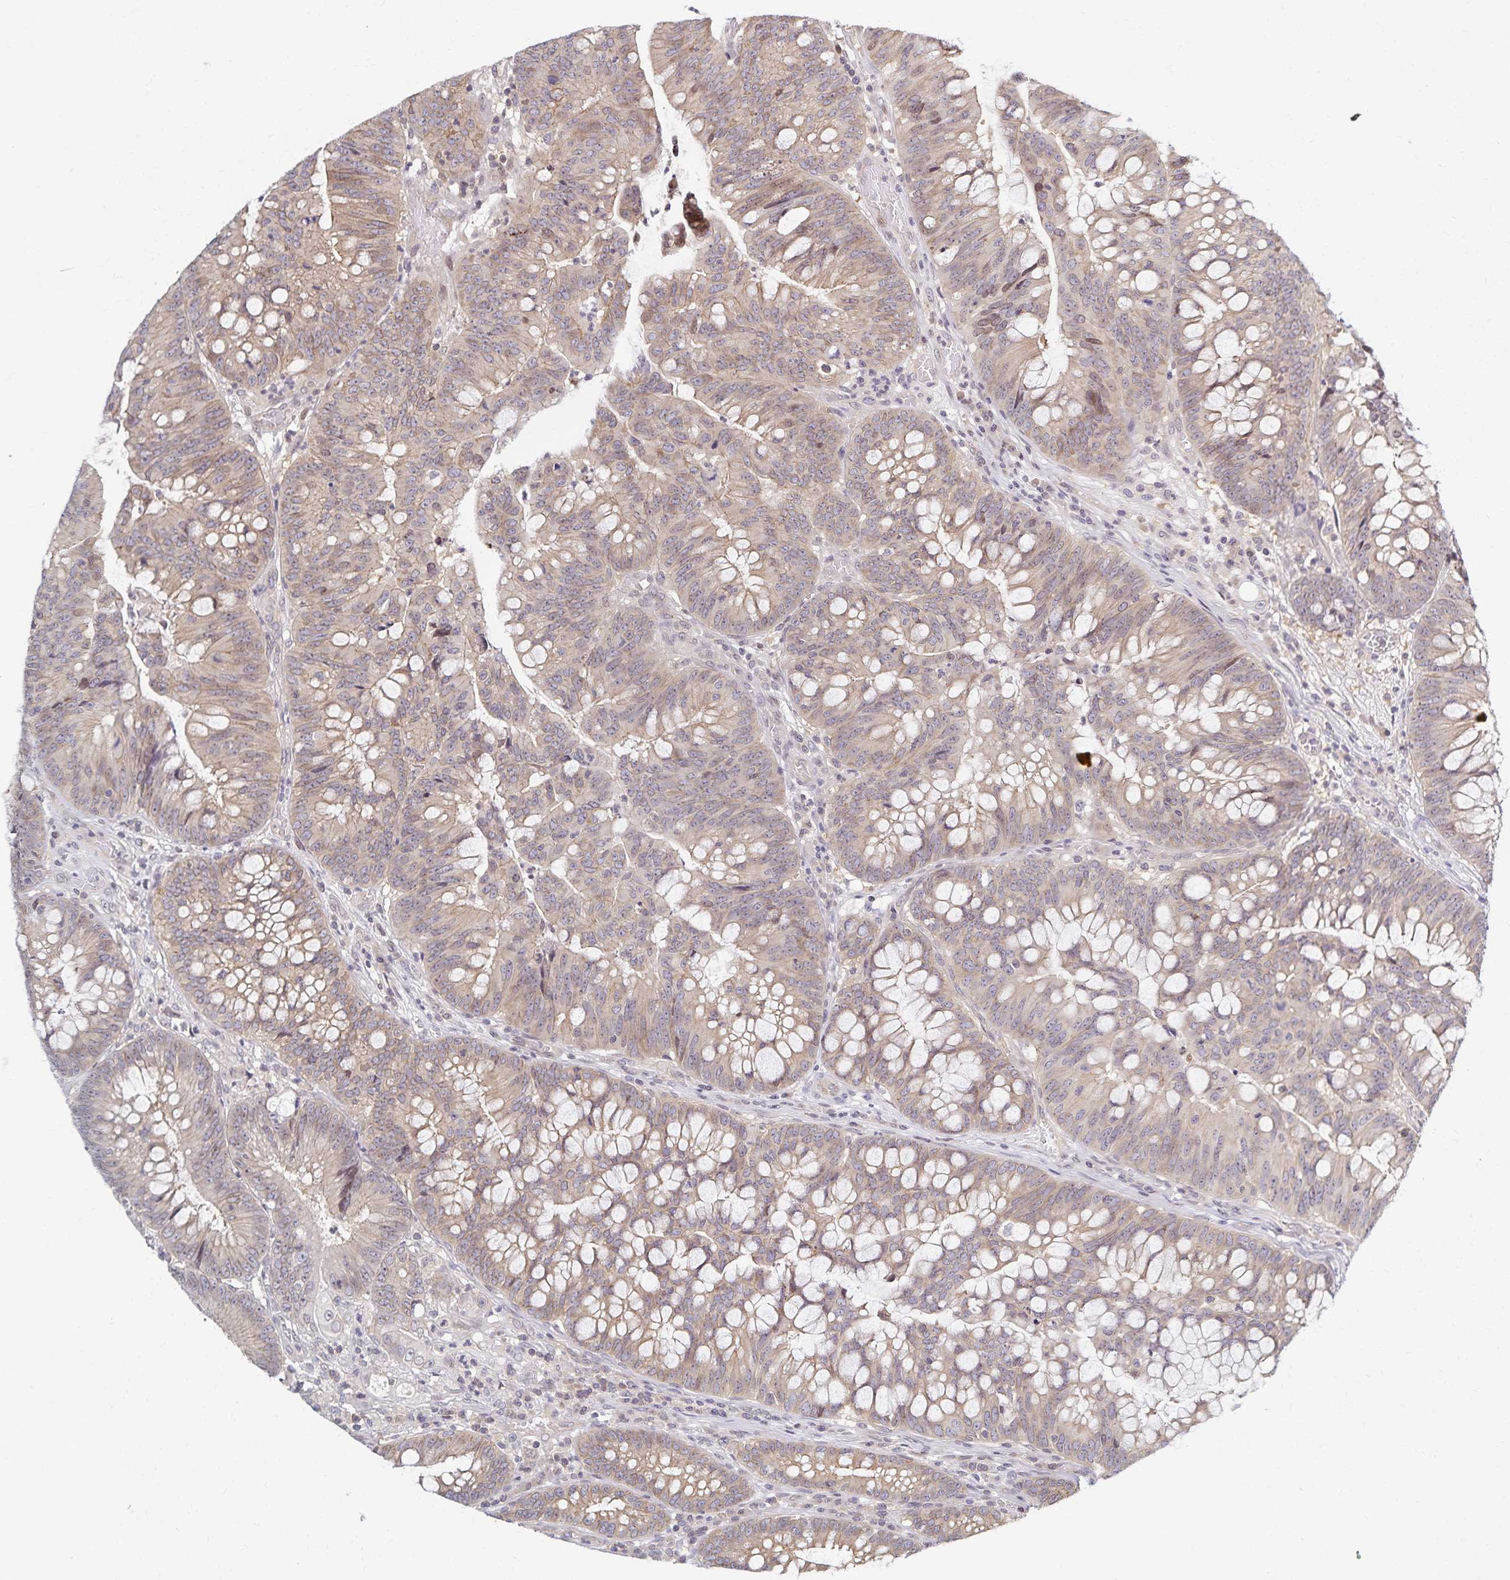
{"staining": {"intensity": "weak", "quantity": "25%-75%", "location": "cytoplasmic/membranous"}, "tissue": "colorectal cancer", "cell_type": "Tumor cells", "image_type": "cancer", "snomed": [{"axis": "morphology", "description": "Adenocarcinoma, NOS"}, {"axis": "topography", "description": "Colon"}], "caption": "A brown stain shows weak cytoplasmic/membranous staining of a protein in colorectal adenocarcinoma tumor cells.", "gene": "RAB9B", "patient": {"sex": "male", "age": 62}}